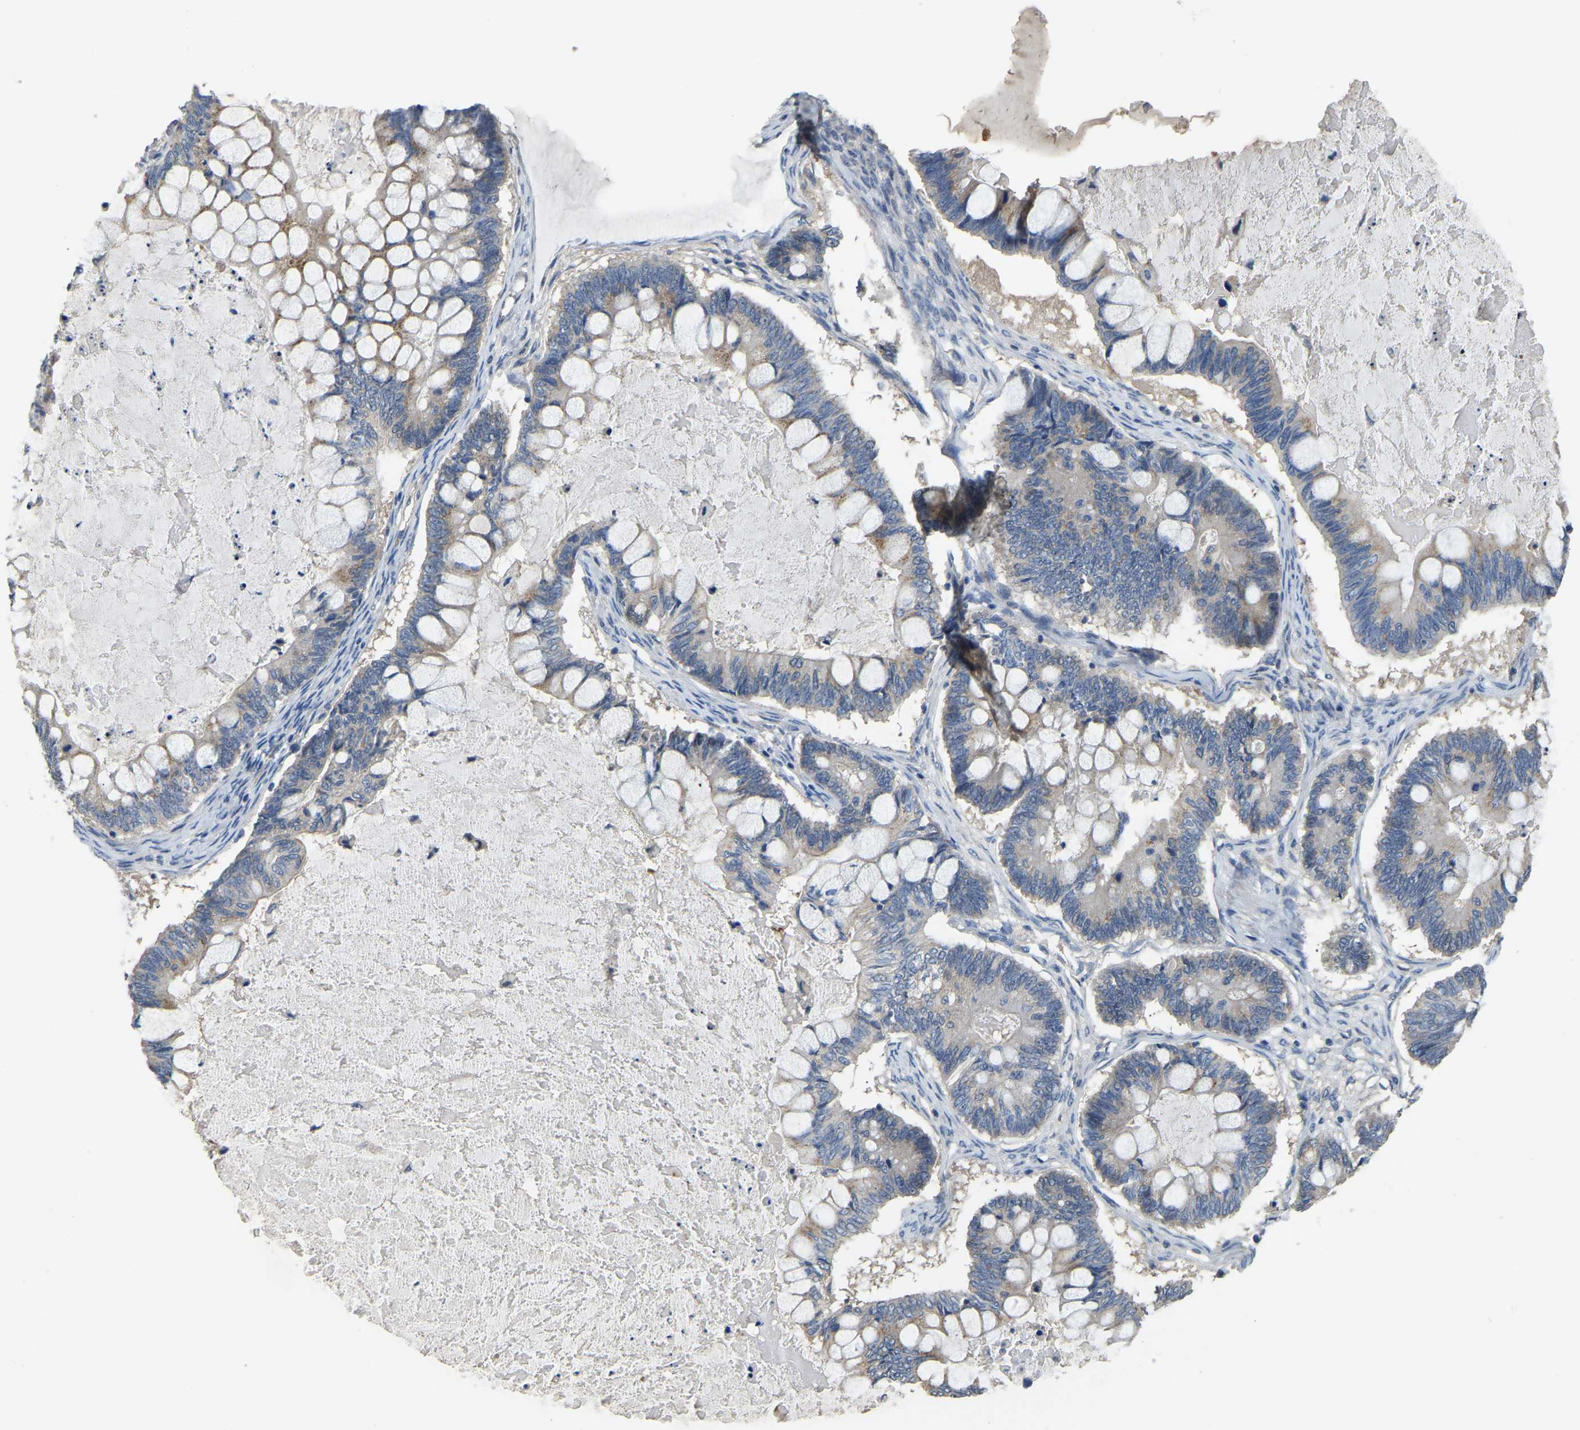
{"staining": {"intensity": "weak", "quantity": "<25%", "location": "cytoplasmic/membranous"}, "tissue": "ovarian cancer", "cell_type": "Tumor cells", "image_type": "cancer", "snomed": [{"axis": "morphology", "description": "Cystadenocarcinoma, mucinous, NOS"}, {"axis": "topography", "description": "Ovary"}], "caption": "A micrograph of ovarian cancer stained for a protein reveals no brown staining in tumor cells.", "gene": "HIGD2B", "patient": {"sex": "female", "age": 61}}